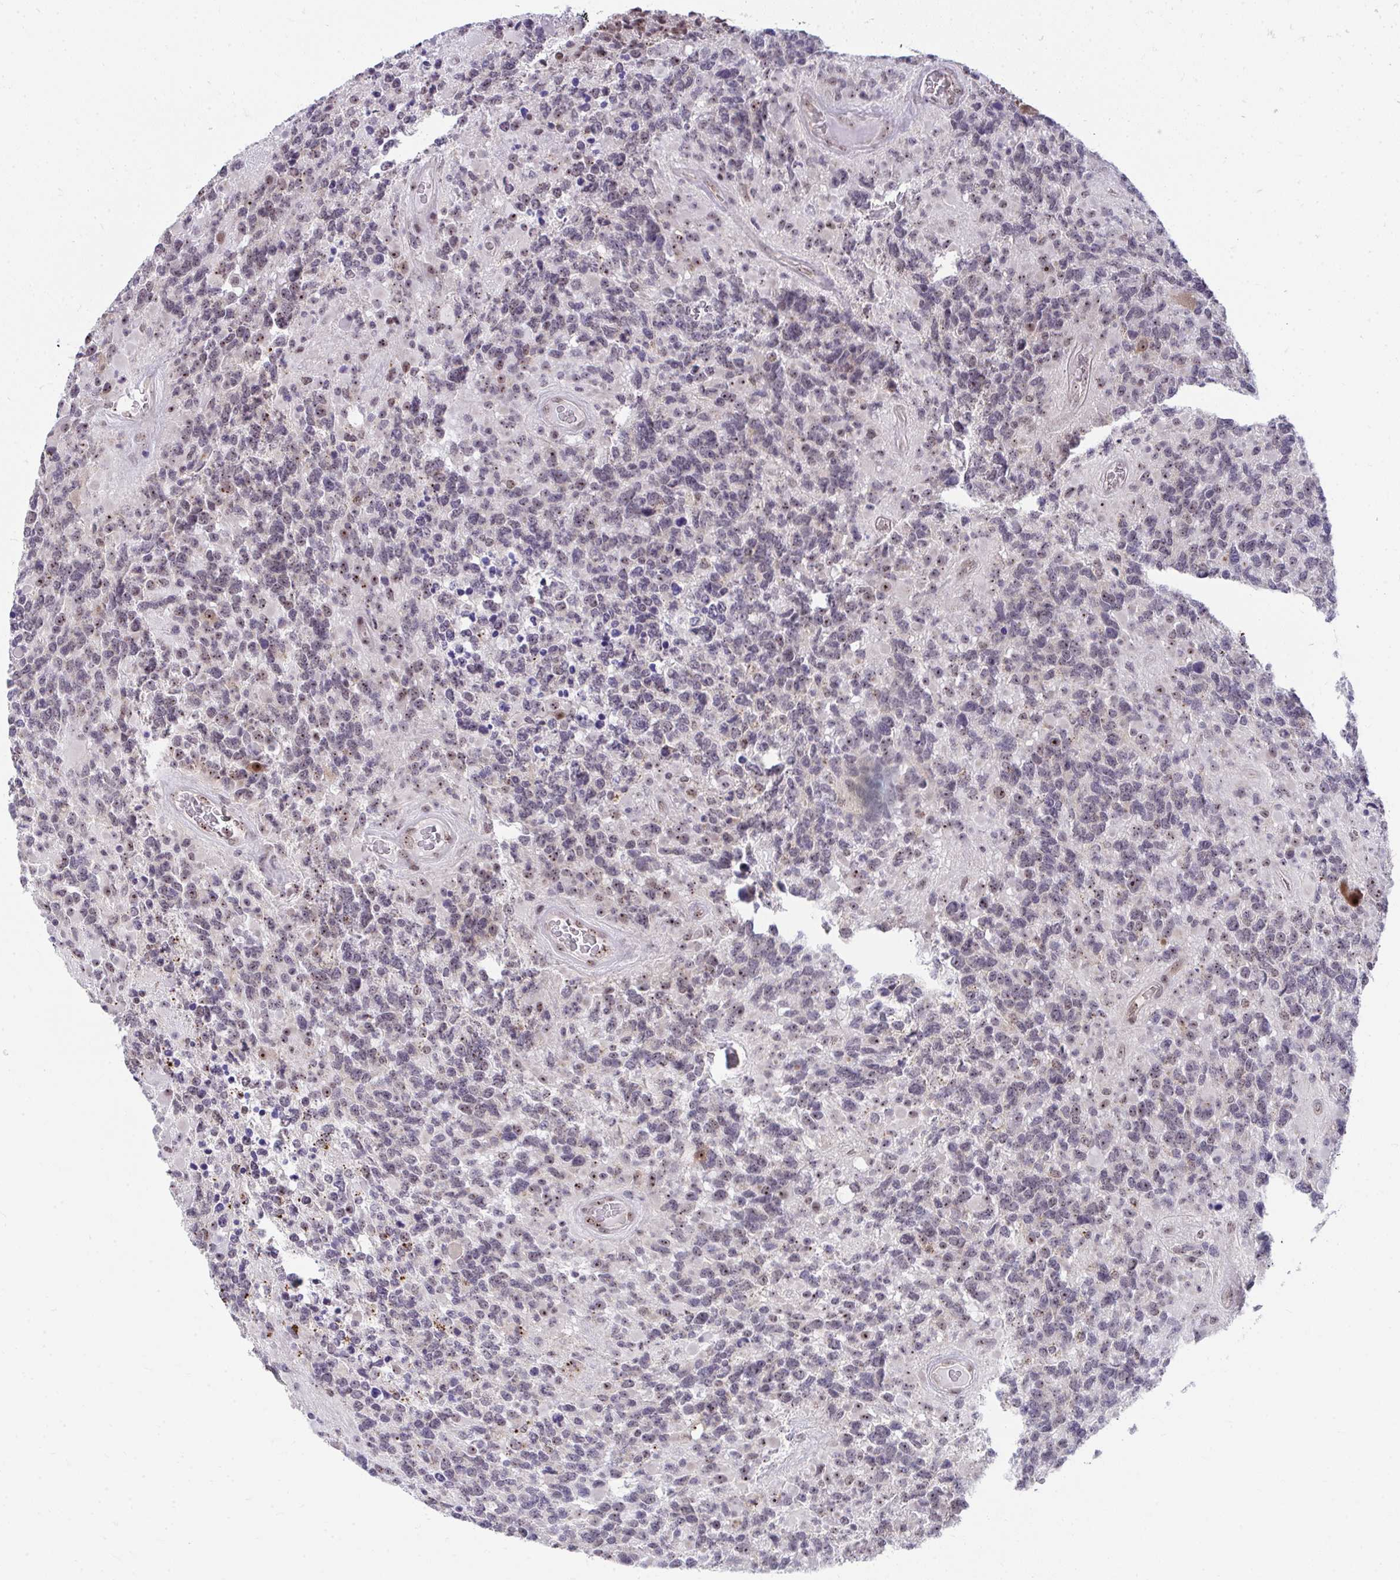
{"staining": {"intensity": "weak", "quantity": "<25%", "location": "nuclear"}, "tissue": "glioma", "cell_type": "Tumor cells", "image_type": "cancer", "snomed": [{"axis": "morphology", "description": "Glioma, malignant, High grade"}, {"axis": "topography", "description": "Brain"}], "caption": "Tumor cells are negative for protein expression in human glioma. Nuclei are stained in blue.", "gene": "HIRA", "patient": {"sex": "female", "age": 40}}